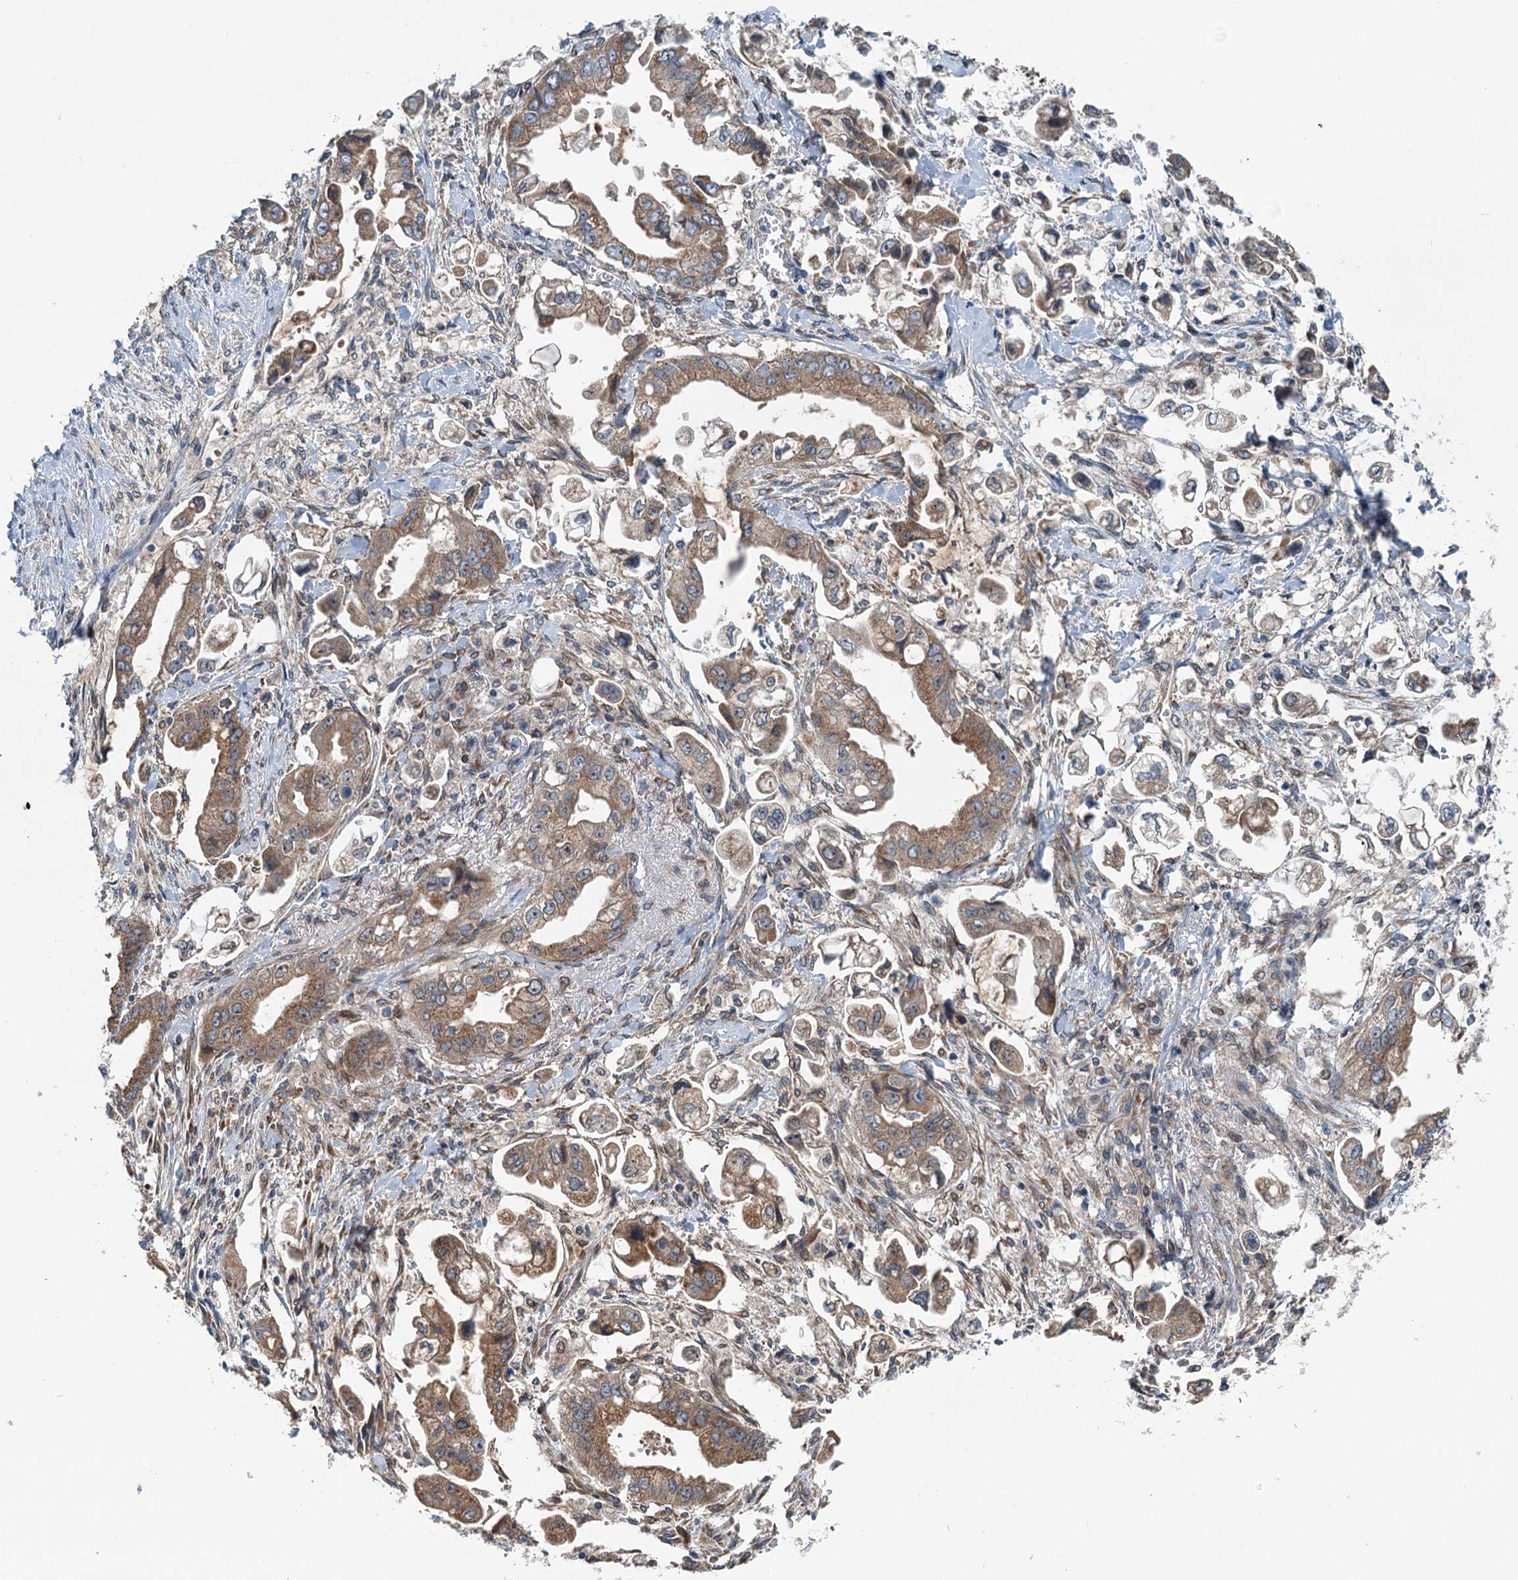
{"staining": {"intensity": "moderate", "quantity": ">75%", "location": "cytoplasmic/membranous"}, "tissue": "stomach cancer", "cell_type": "Tumor cells", "image_type": "cancer", "snomed": [{"axis": "morphology", "description": "Adenocarcinoma, NOS"}, {"axis": "topography", "description": "Stomach"}], "caption": "Adenocarcinoma (stomach) stained with immunohistochemistry demonstrates moderate cytoplasmic/membranous expression in approximately >75% of tumor cells.", "gene": "DYNC2I2", "patient": {"sex": "male", "age": 62}}